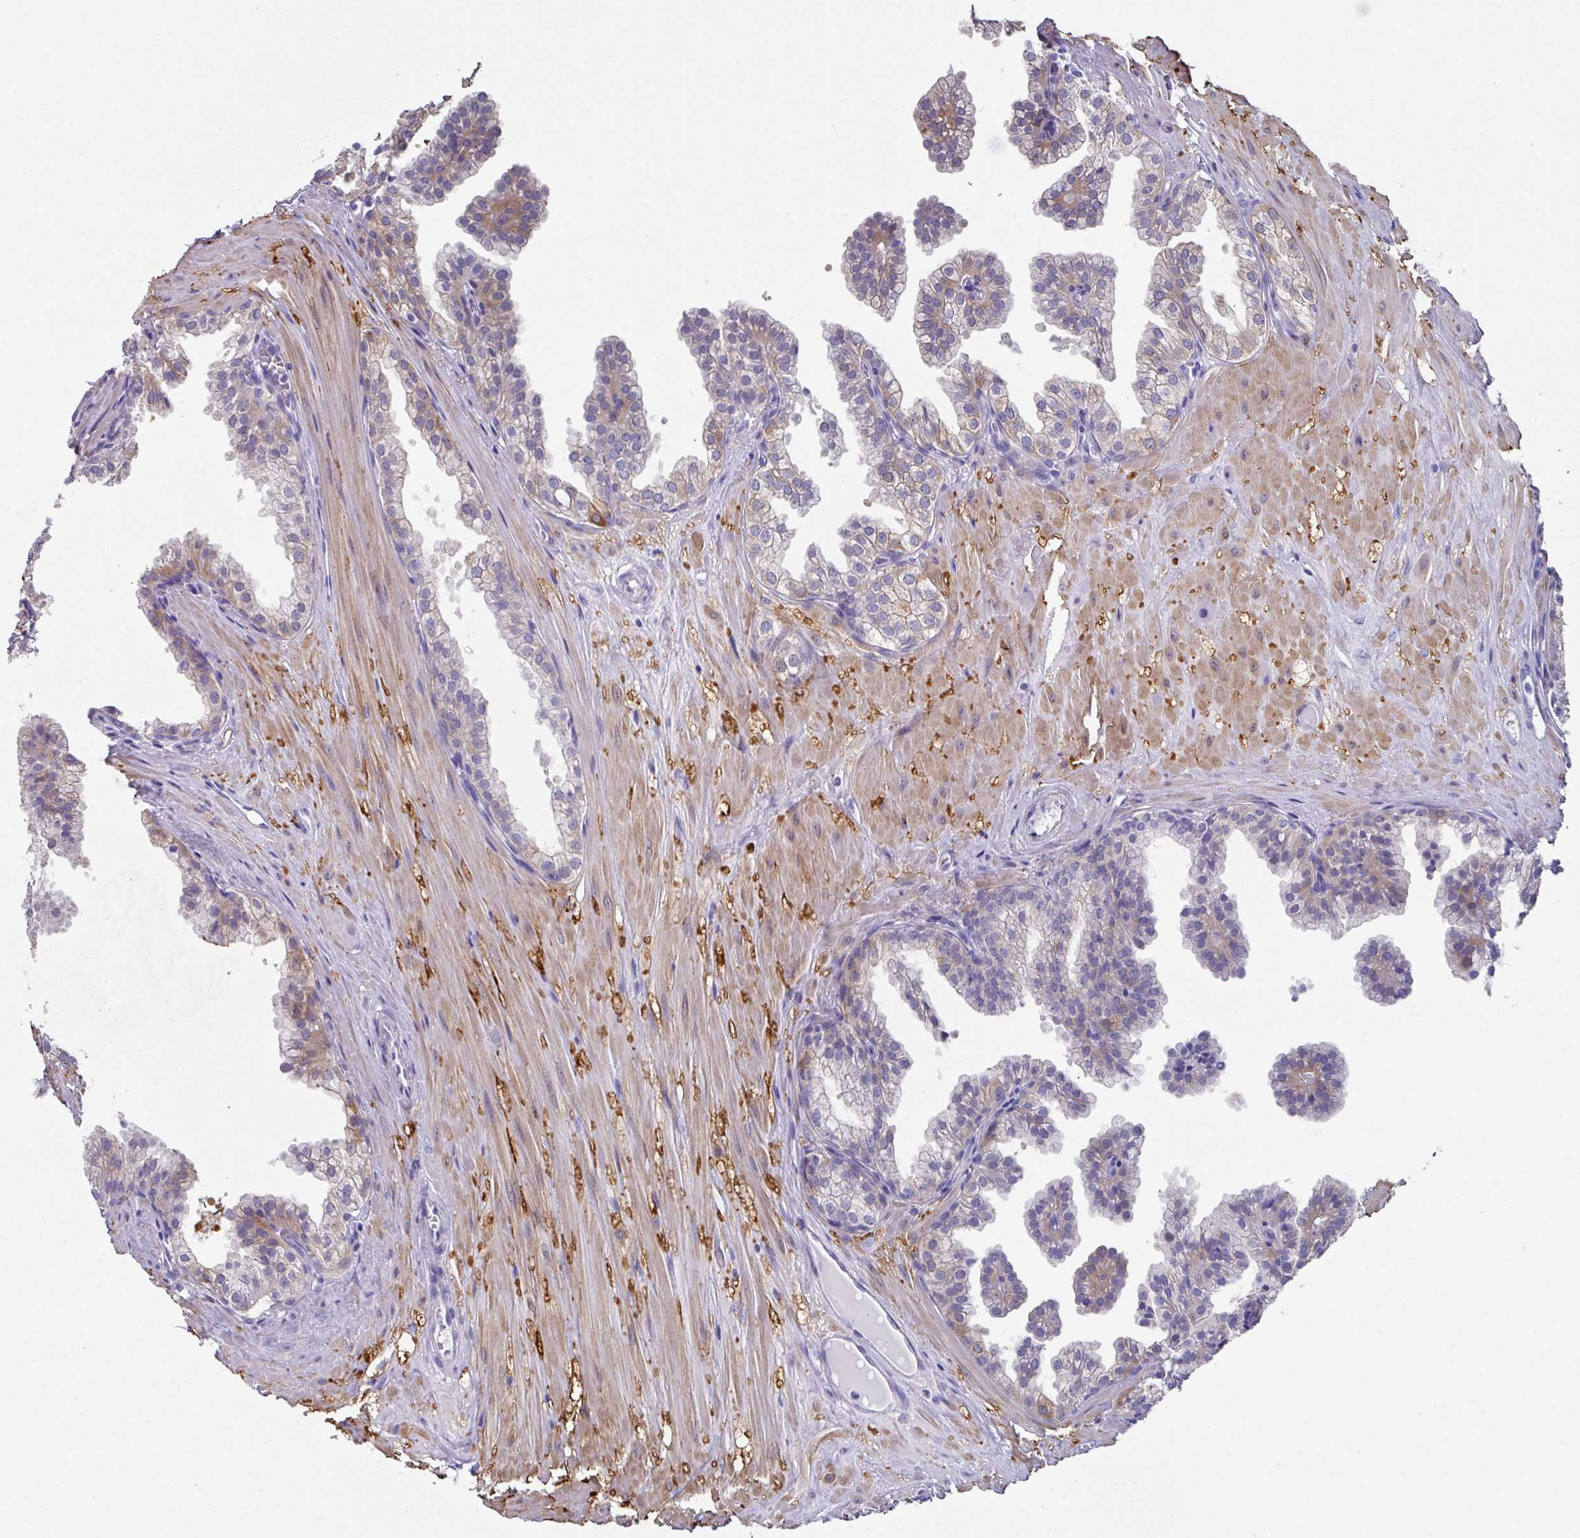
{"staining": {"intensity": "weak", "quantity": "<25%", "location": "cytoplasmic/membranous"}, "tissue": "prostate", "cell_type": "Glandular cells", "image_type": "normal", "snomed": [{"axis": "morphology", "description": "Normal tissue, NOS"}, {"axis": "topography", "description": "Prostate"}, {"axis": "topography", "description": "Peripheral nerve tissue"}], "caption": "This is an immunohistochemistry photomicrograph of unremarkable human prostate. There is no staining in glandular cells.", "gene": "PEX10", "patient": {"sex": "male", "age": 55}}